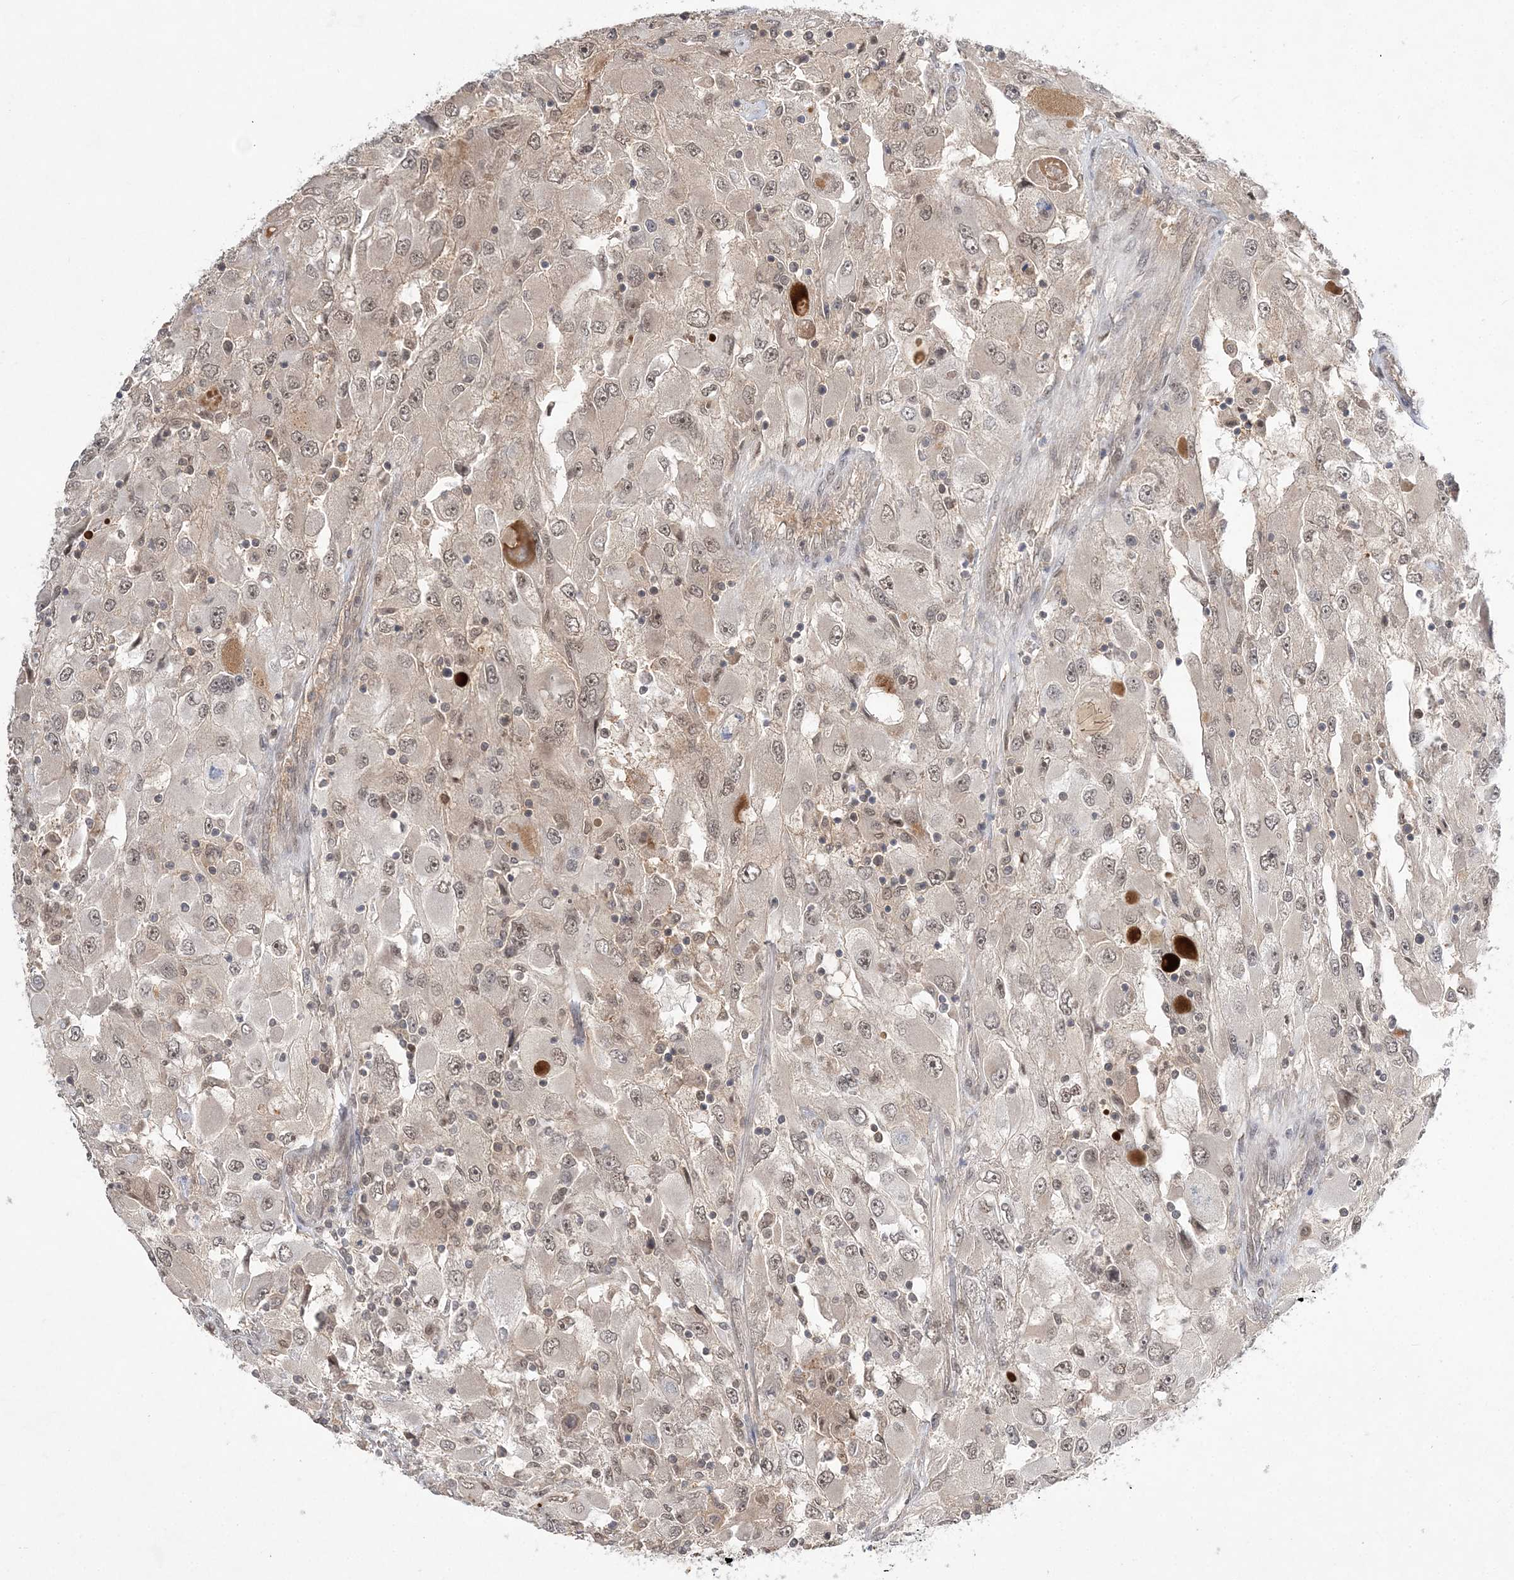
{"staining": {"intensity": "weak", "quantity": ">75%", "location": "cytoplasmic/membranous,nuclear"}, "tissue": "renal cancer", "cell_type": "Tumor cells", "image_type": "cancer", "snomed": [{"axis": "morphology", "description": "Adenocarcinoma, NOS"}, {"axis": "topography", "description": "Kidney"}], "caption": "Tumor cells reveal low levels of weak cytoplasmic/membranous and nuclear staining in about >75% of cells in human renal adenocarcinoma. Immunohistochemistry (ihc) stains the protein of interest in brown and the nuclei are stained blue.", "gene": "TMEM132B", "patient": {"sex": "female", "age": 52}}